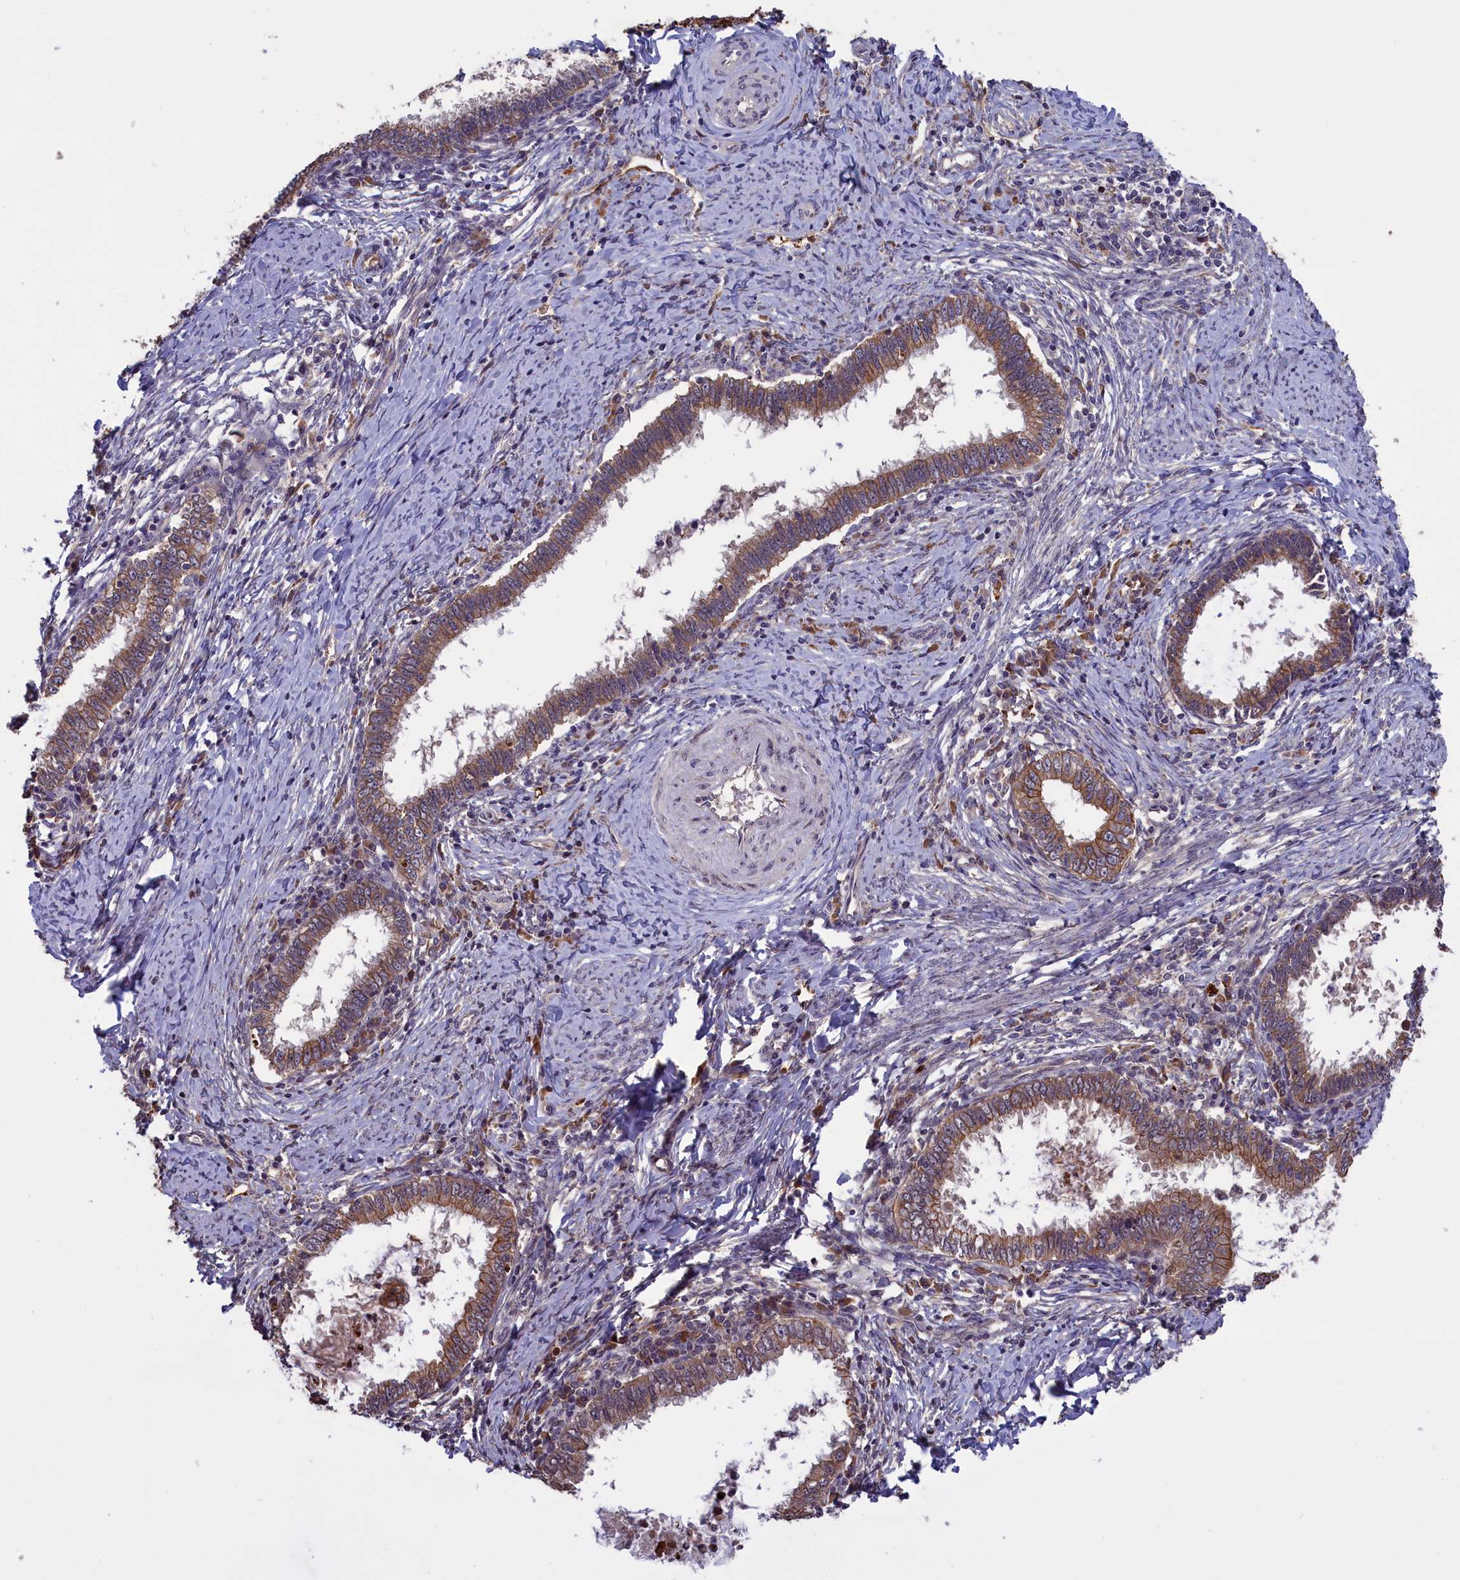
{"staining": {"intensity": "moderate", "quantity": ">75%", "location": "cytoplasmic/membranous"}, "tissue": "cervical cancer", "cell_type": "Tumor cells", "image_type": "cancer", "snomed": [{"axis": "morphology", "description": "Adenocarcinoma, NOS"}, {"axis": "topography", "description": "Cervix"}], "caption": "Approximately >75% of tumor cells in cervical adenocarcinoma reveal moderate cytoplasmic/membranous protein expression as visualized by brown immunohistochemical staining.", "gene": "DENND1B", "patient": {"sex": "female", "age": 36}}